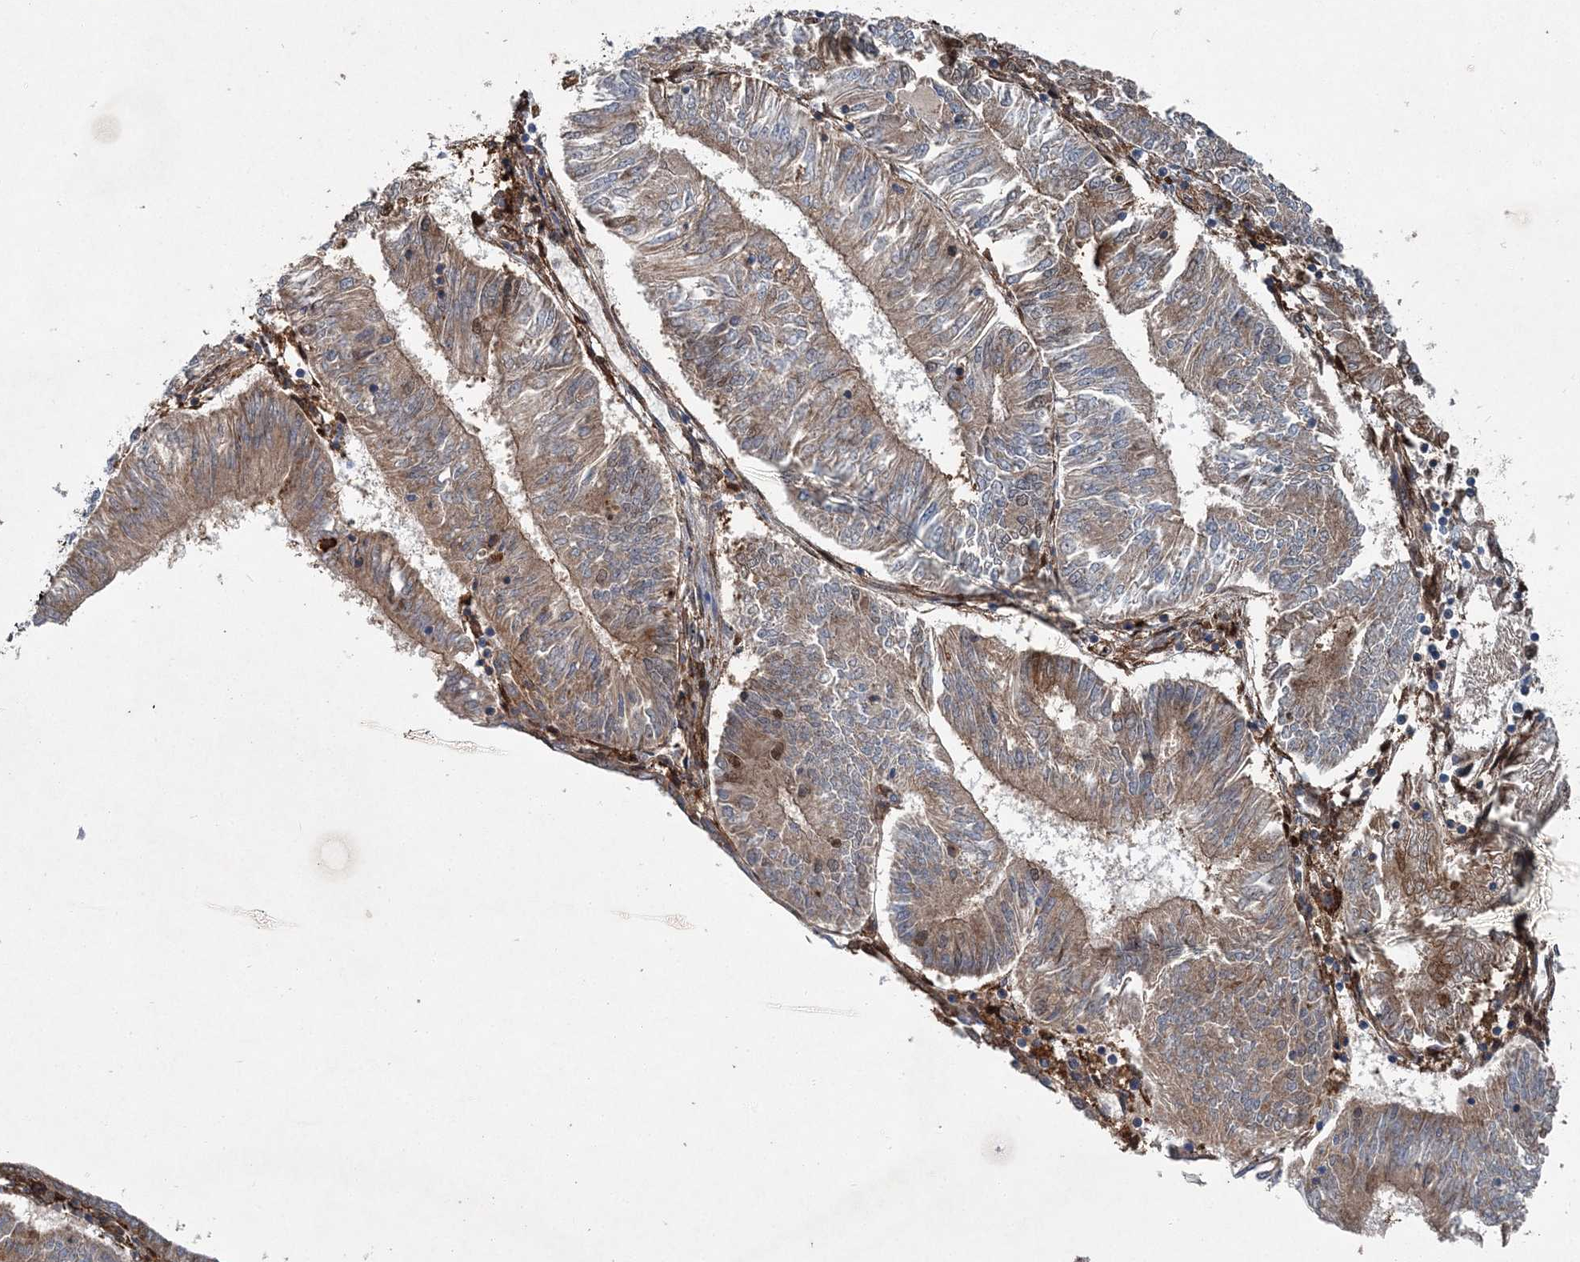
{"staining": {"intensity": "moderate", "quantity": ">75%", "location": "cytoplasmic/membranous"}, "tissue": "endometrial cancer", "cell_type": "Tumor cells", "image_type": "cancer", "snomed": [{"axis": "morphology", "description": "Adenocarcinoma, NOS"}, {"axis": "topography", "description": "Endometrium"}], "caption": "Endometrial adenocarcinoma stained with IHC demonstrates moderate cytoplasmic/membranous expression in approximately >75% of tumor cells. (IHC, brightfield microscopy, high magnification).", "gene": "SPOPL", "patient": {"sex": "female", "age": 58}}